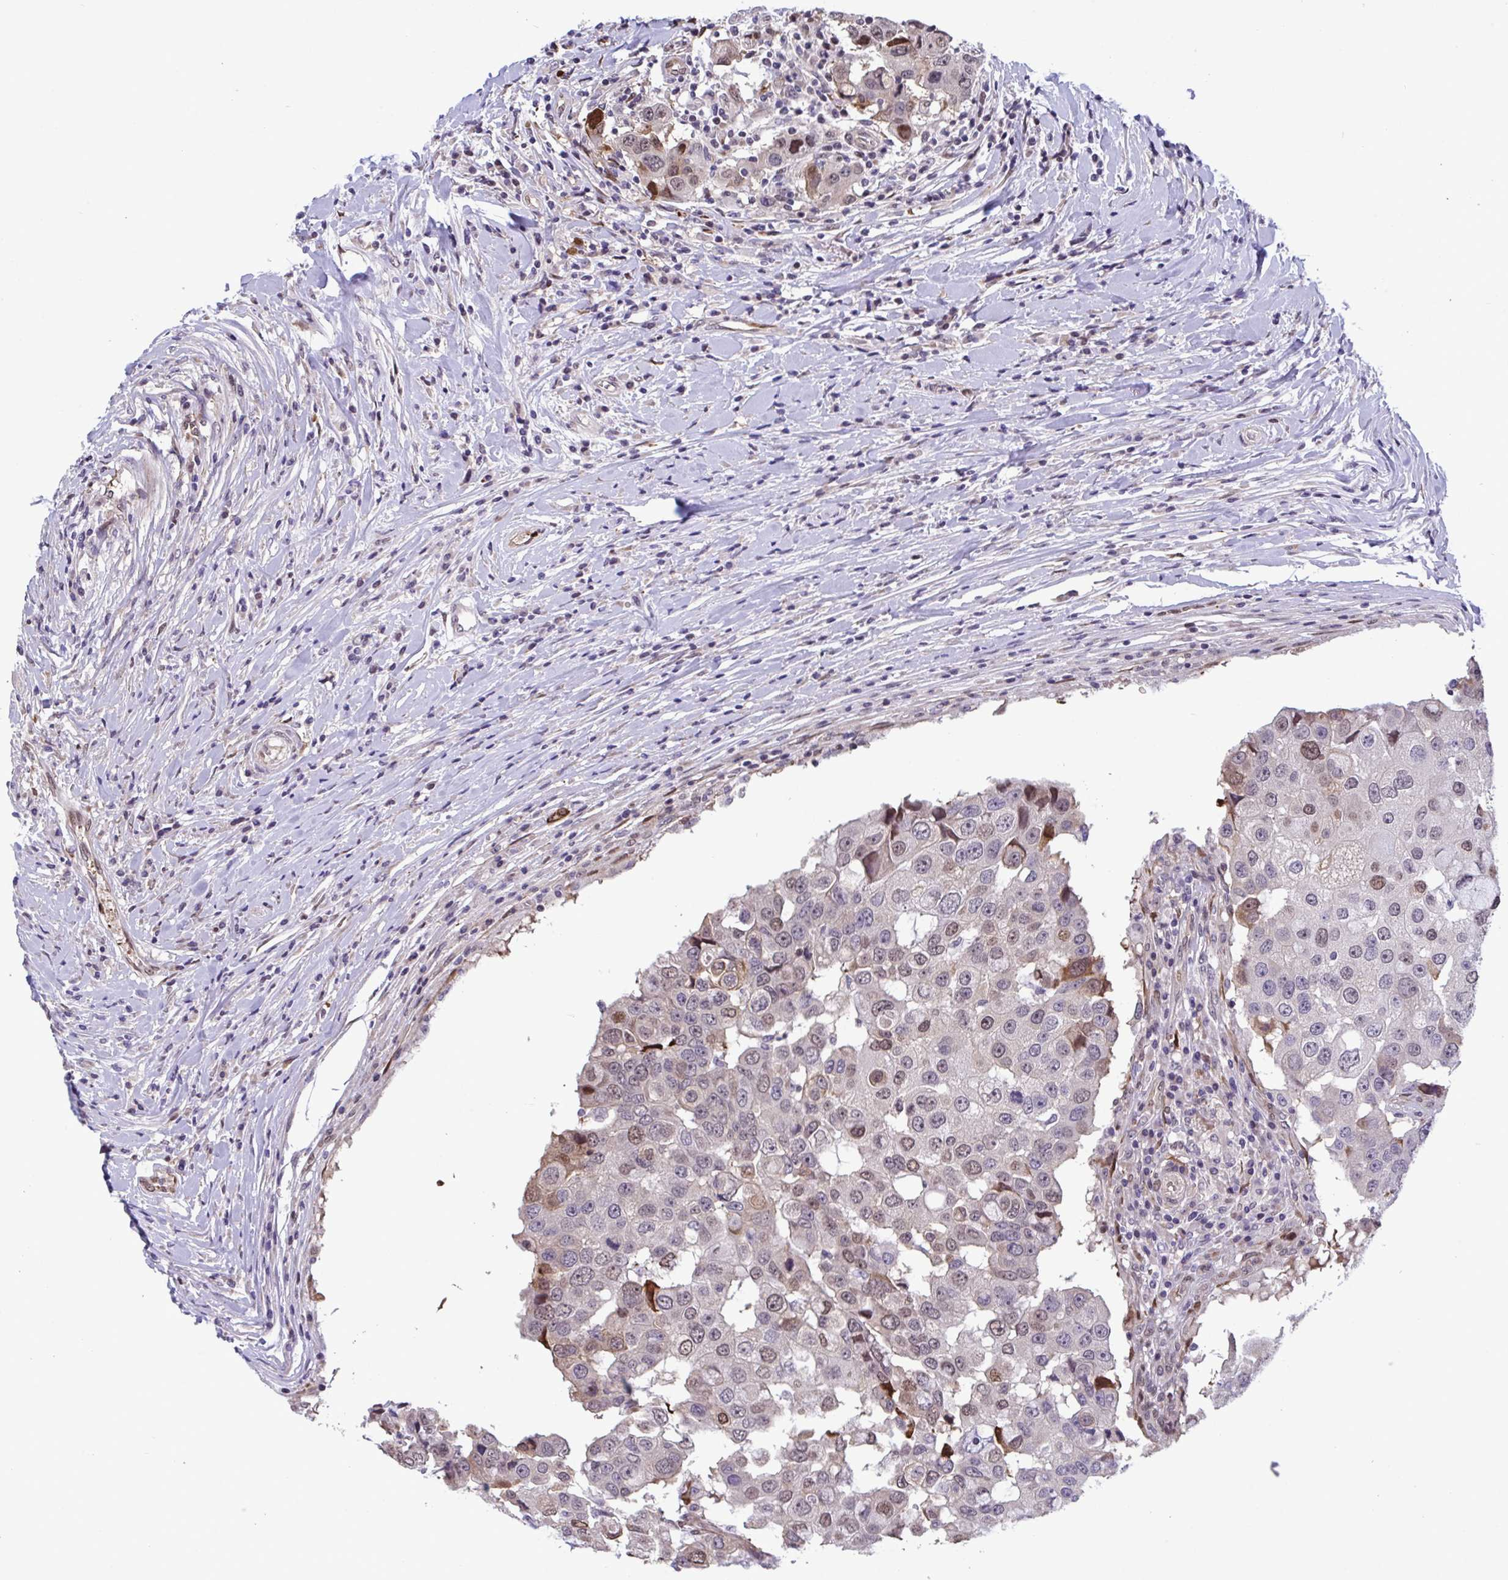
{"staining": {"intensity": "moderate", "quantity": "25%-75%", "location": "cytoplasmic/membranous,nuclear"}, "tissue": "breast cancer", "cell_type": "Tumor cells", "image_type": "cancer", "snomed": [{"axis": "morphology", "description": "Duct carcinoma"}, {"axis": "topography", "description": "Breast"}], "caption": "The immunohistochemical stain labels moderate cytoplasmic/membranous and nuclear positivity in tumor cells of breast cancer tissue.", "gene": "PELI2", "patient": {"sex": "female", "age": 27}}